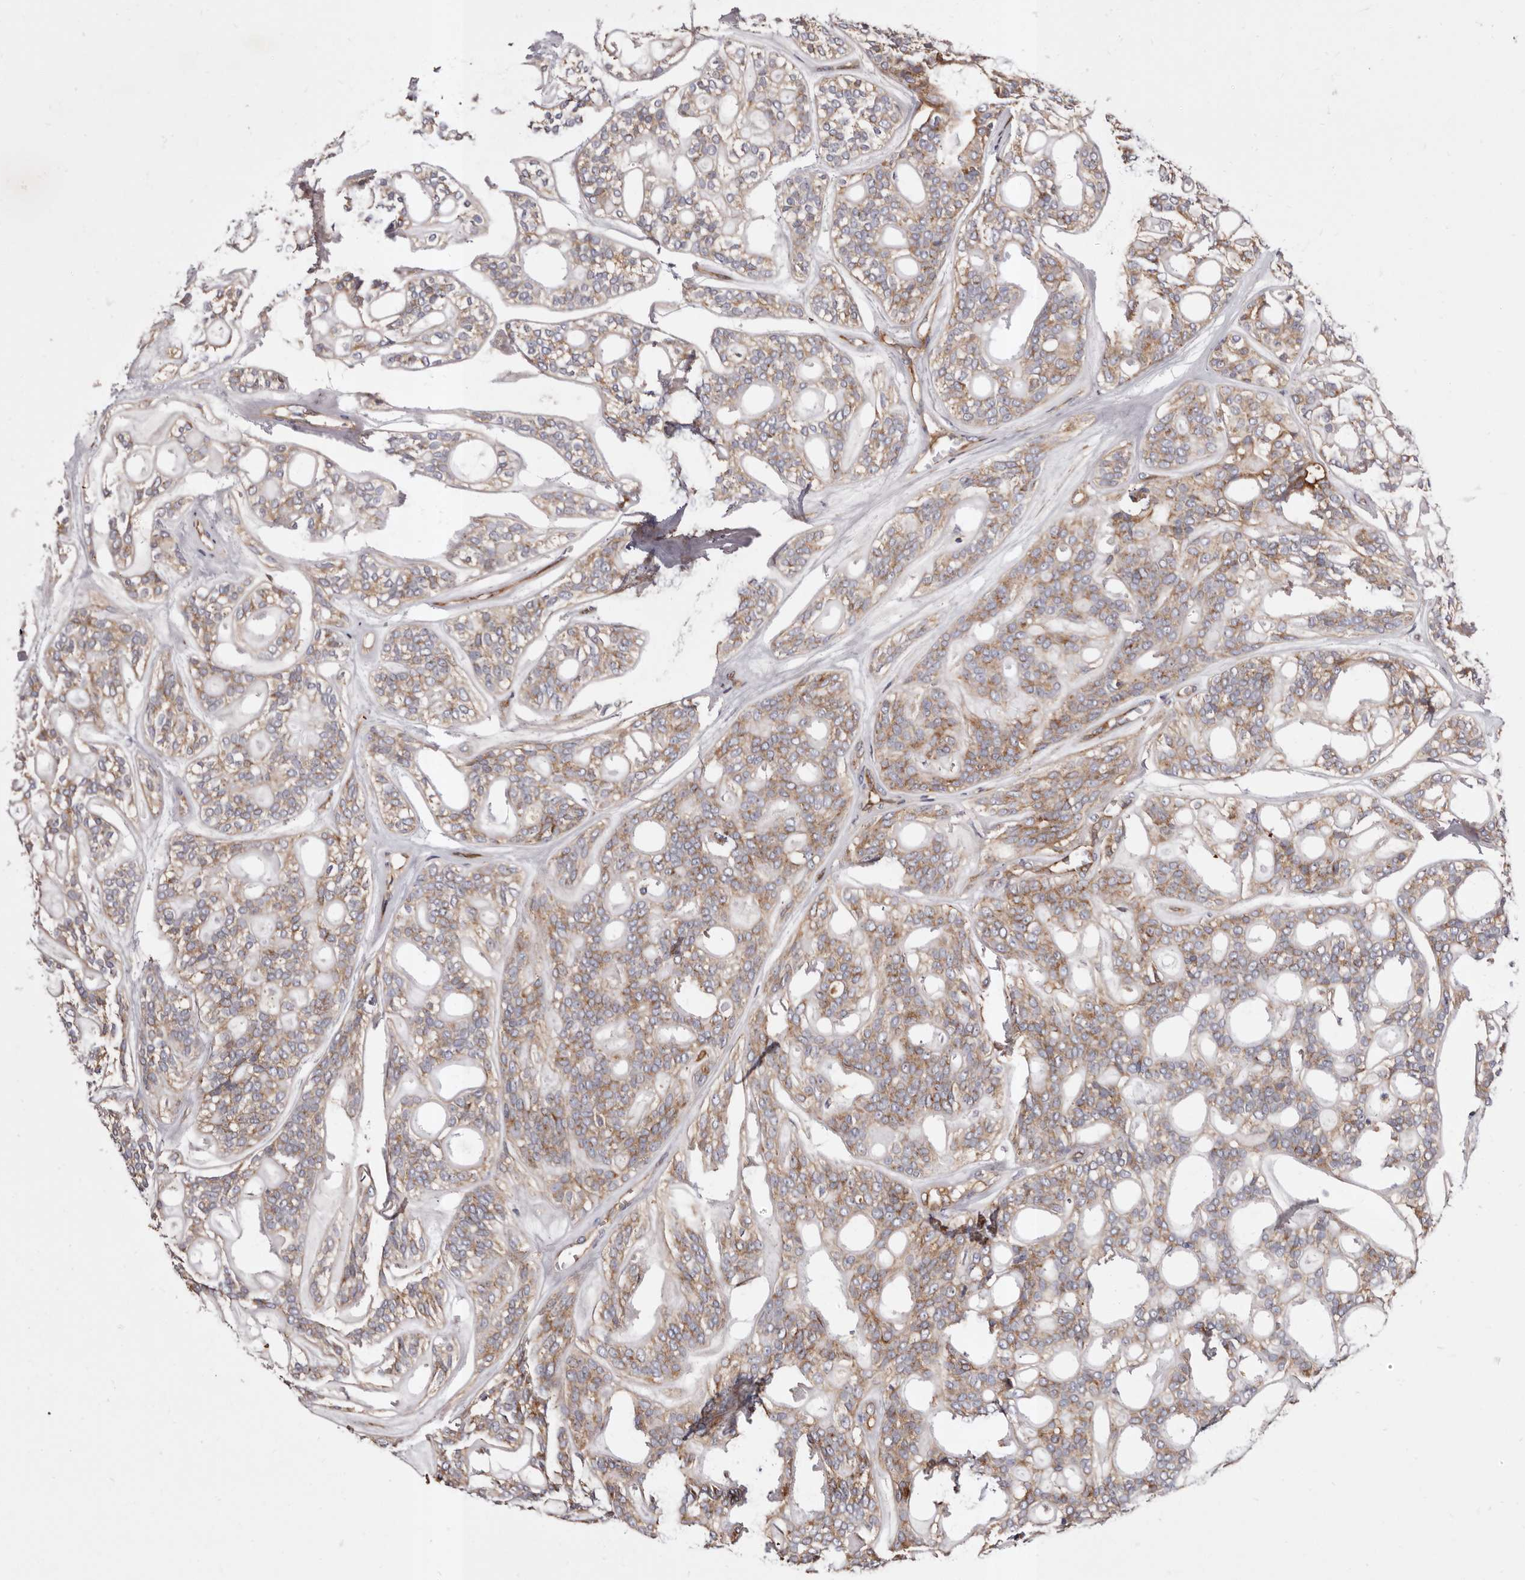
{"staining": {"intensity": "weak", "quantity": ">75%", "location": "cytoplasmic/membranous"}, "tissue": "head and neck cancer", "cell_type": "Tumor cells", "image_type": "cancer", "snomed": [{"axis": "morphology", "description": "Adenocarcinoma, NOS"}, {"axis": "topography", "description": "Head-Neck"}], "caption": "Protein expression analysis of head and neck adenocarcinoma exhibits weak cytoplasmic/membranous expression in approximately >75% of tumor cells. (brown staining indicates protein expression, while blue staining denotes nuclei).", "gene": "COQ8B", "patient": {"sex": "male", "age": 66}}